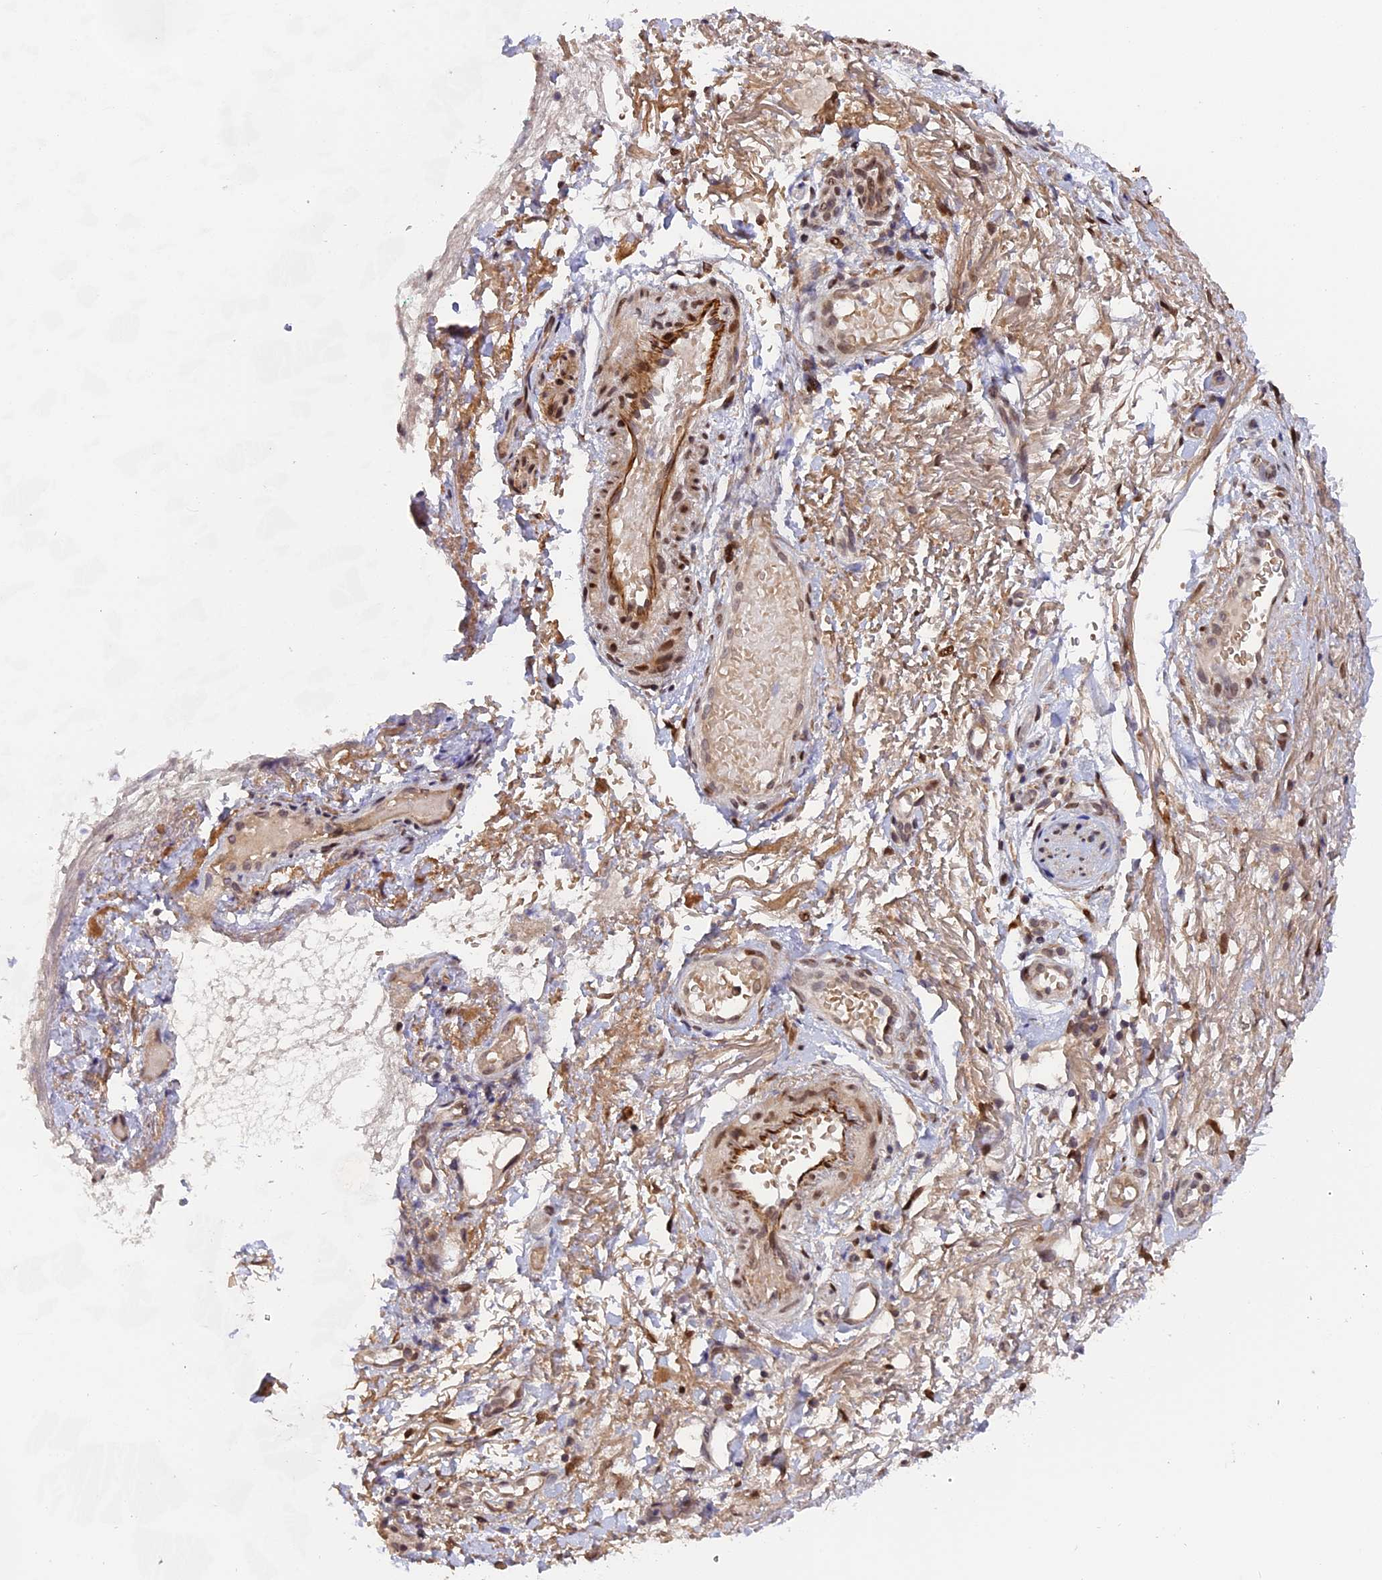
{"staining": {"intensity": "moderate", "quantity": ">75%", "location": "cytoplasmic/membranous,nuclear"}, "tissue": "soft tissue", "cell_type": "Fibroblasts", "image_type": "normal", "snomed": [{"axis": "morphology", "description": "Normal tissue, NOS"}, {"axis": "morphology", "description": "Basal cell carcinoma"}, {"axis": "topography", "description": "Cartilage tissue"}, {"axis": "topography", "description": "Nasopharynx"}, {"axis": "topography", "description": "Oral tissue"}], "caption": "A micrograph showing moderate cytoplasmic/membranous,nuclear positivity in about >75% of fibroblasts in normal soft tissue, as visualized by brown immunohistochemical staining.", "gene": "PYGO1", "patient": {"sex": "female", "age": 77}}